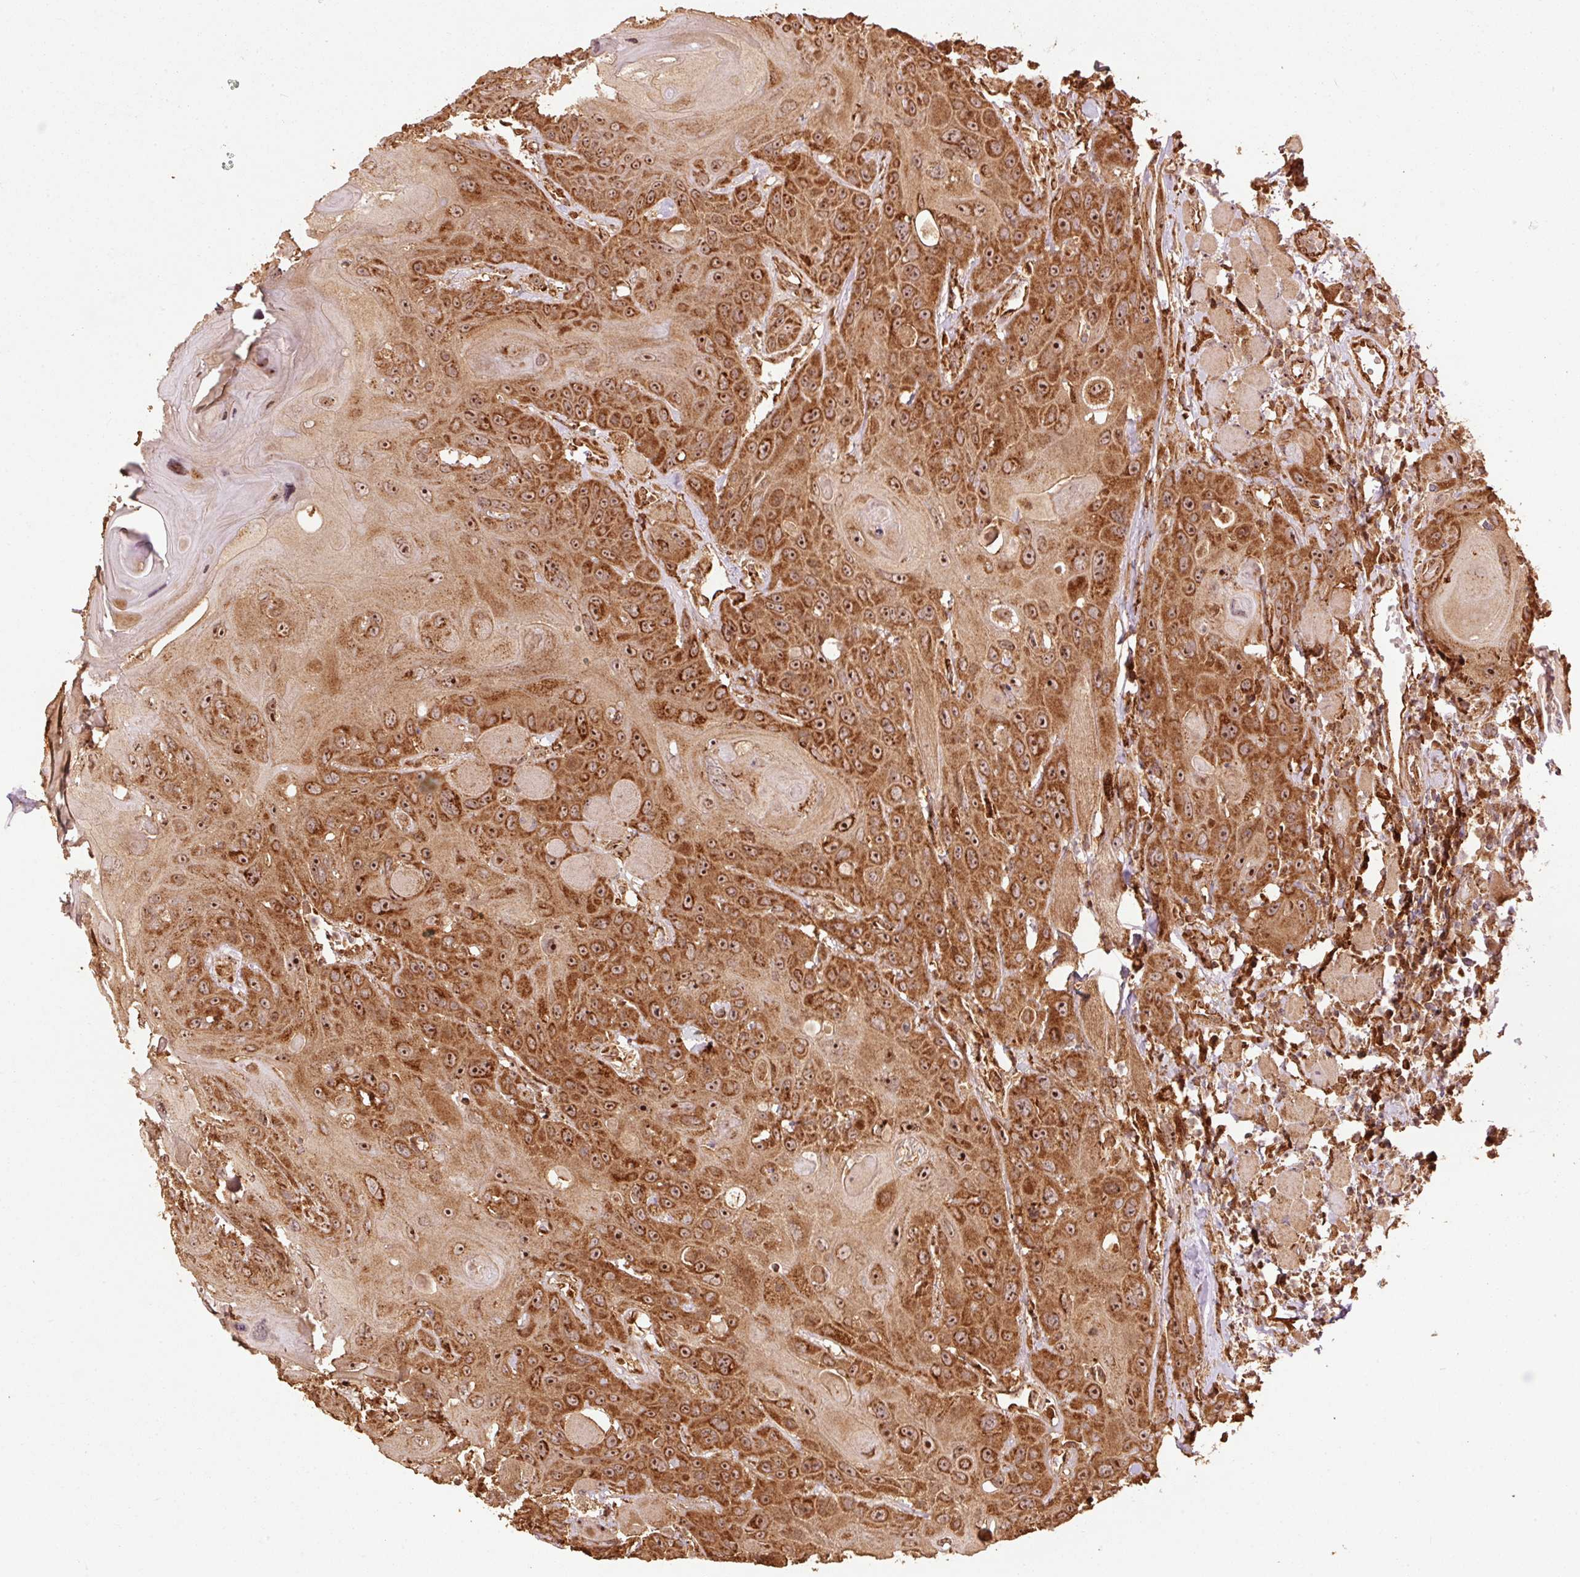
{"staining": {"intensity": "strong", "quantity": ">75%", "location": "cytoplasmic/membranous,nuclear"}, "tissue": "head and neck cancer", "cell_type": "Tumor cells", "image_type": "cancer", "snomed": [{"axis": "morphology", "description": "Squamous cell carcinoma, NOS"}, {"axis": "topography", "description": "Head-Neck"}], "caption": "Immunohistochemistry (IHC) of human head and neck cancer (squamous cell carcinoma) displays high levels of strong cytoplasmic/membranous and nuclear expression in approximately >75% of tumor cells.", "gene": "MRPL16", "patient": {"sex": "female", "age": 59}}